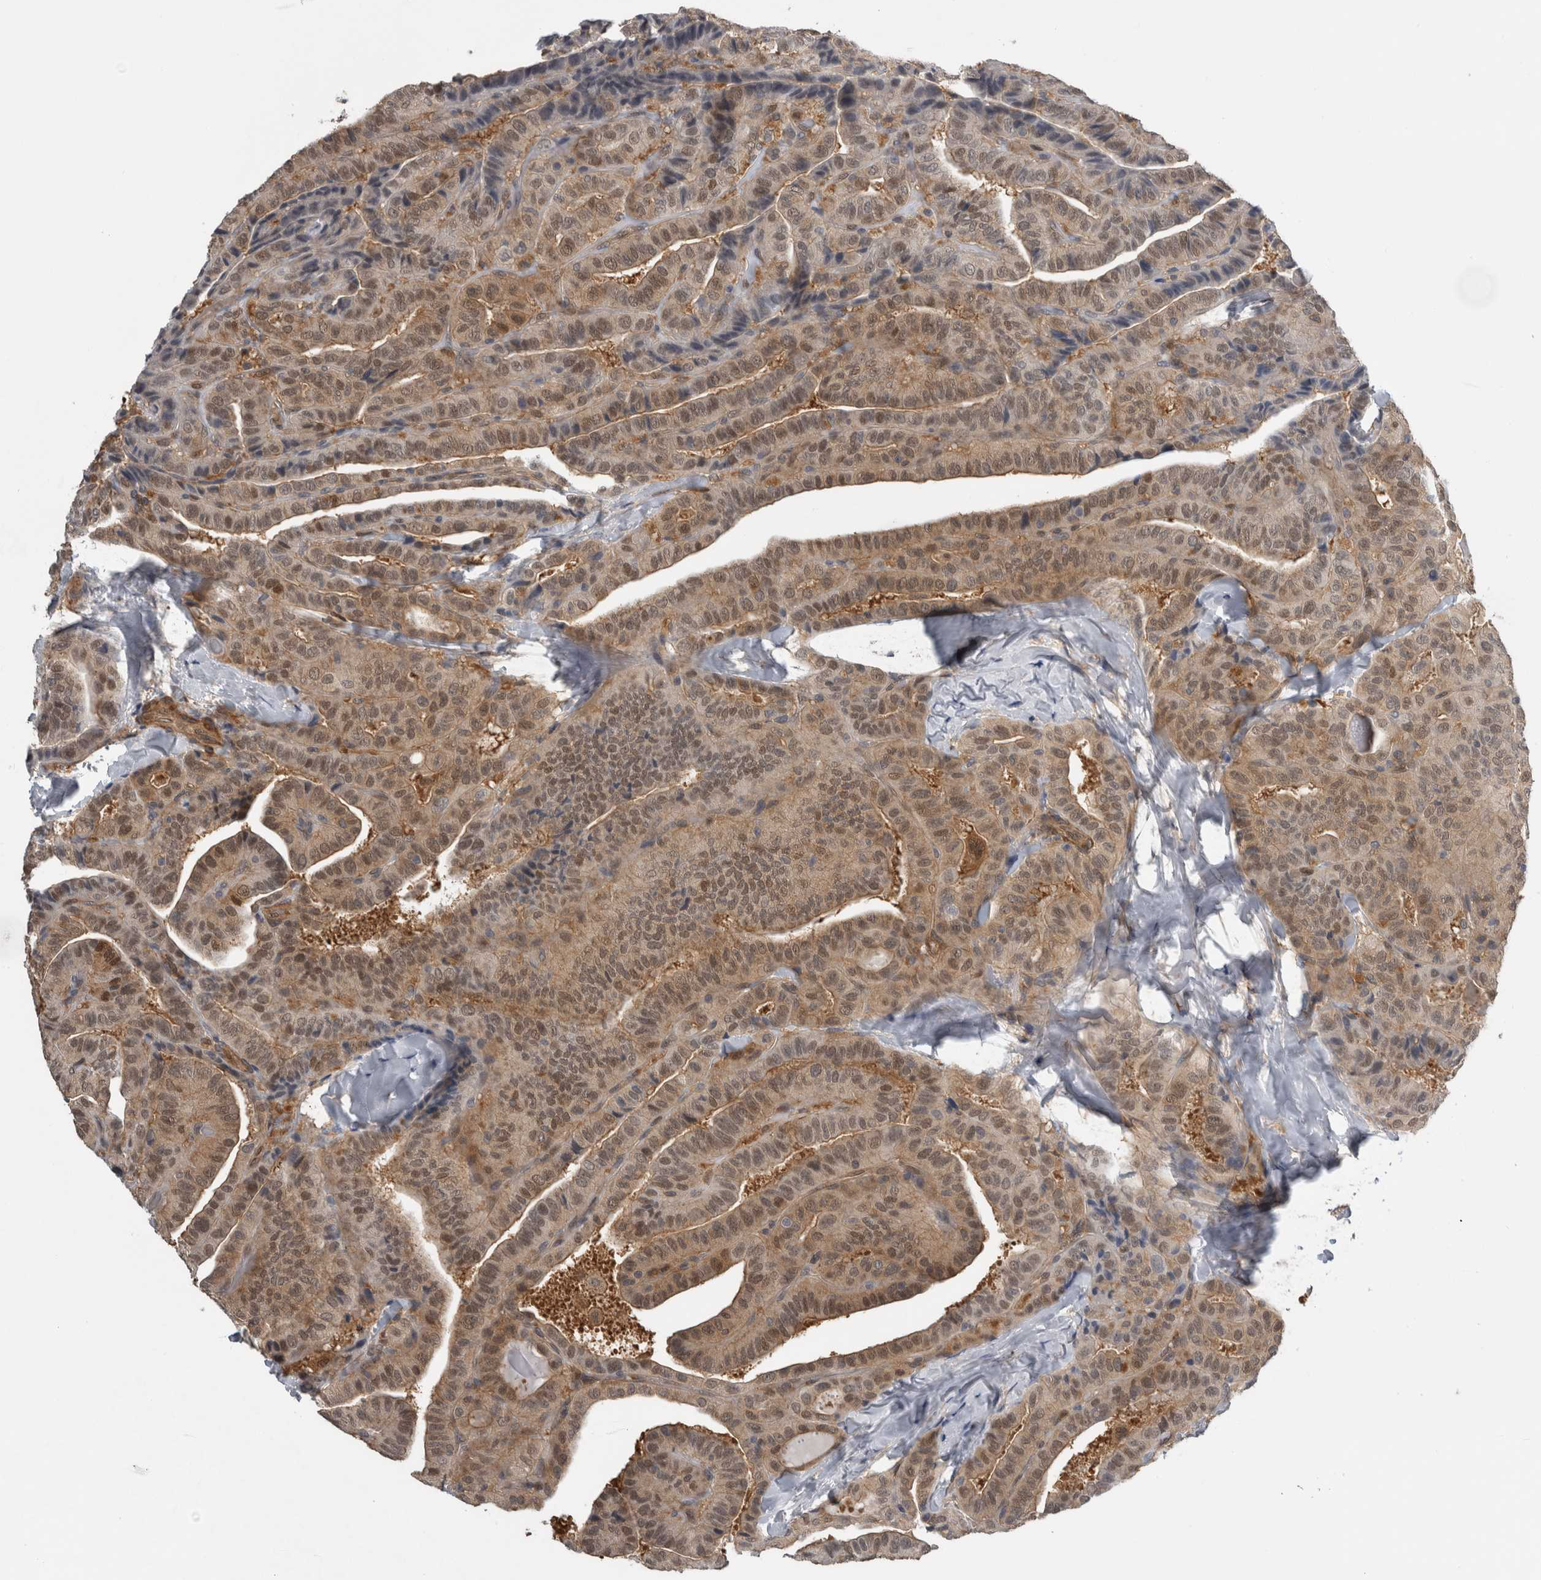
{"staining": {"intensity": "moderate", "quantity": ">75%", "location": "cytoplasmic/membranous,nuclear"}, "tissue": "thyroid cancer", "cell_type": "Tumor cells", "image_type": "cancer", "snomed": [{"axis": "morphology", "description": "Papillary adenocarcinoma, NOS"}, {"axis": "topography", "description": "Thyroid gland"}], "caption": "Thyroid cancer stained with DAB immunohistochemistry (IHC) reveals medium levels of moderate cytoplasmic/membranous and nuclear positivity in about >75% of tumor cells.", "gene": "NAPRT", "patient": {"sex": "male", "age": 77}}